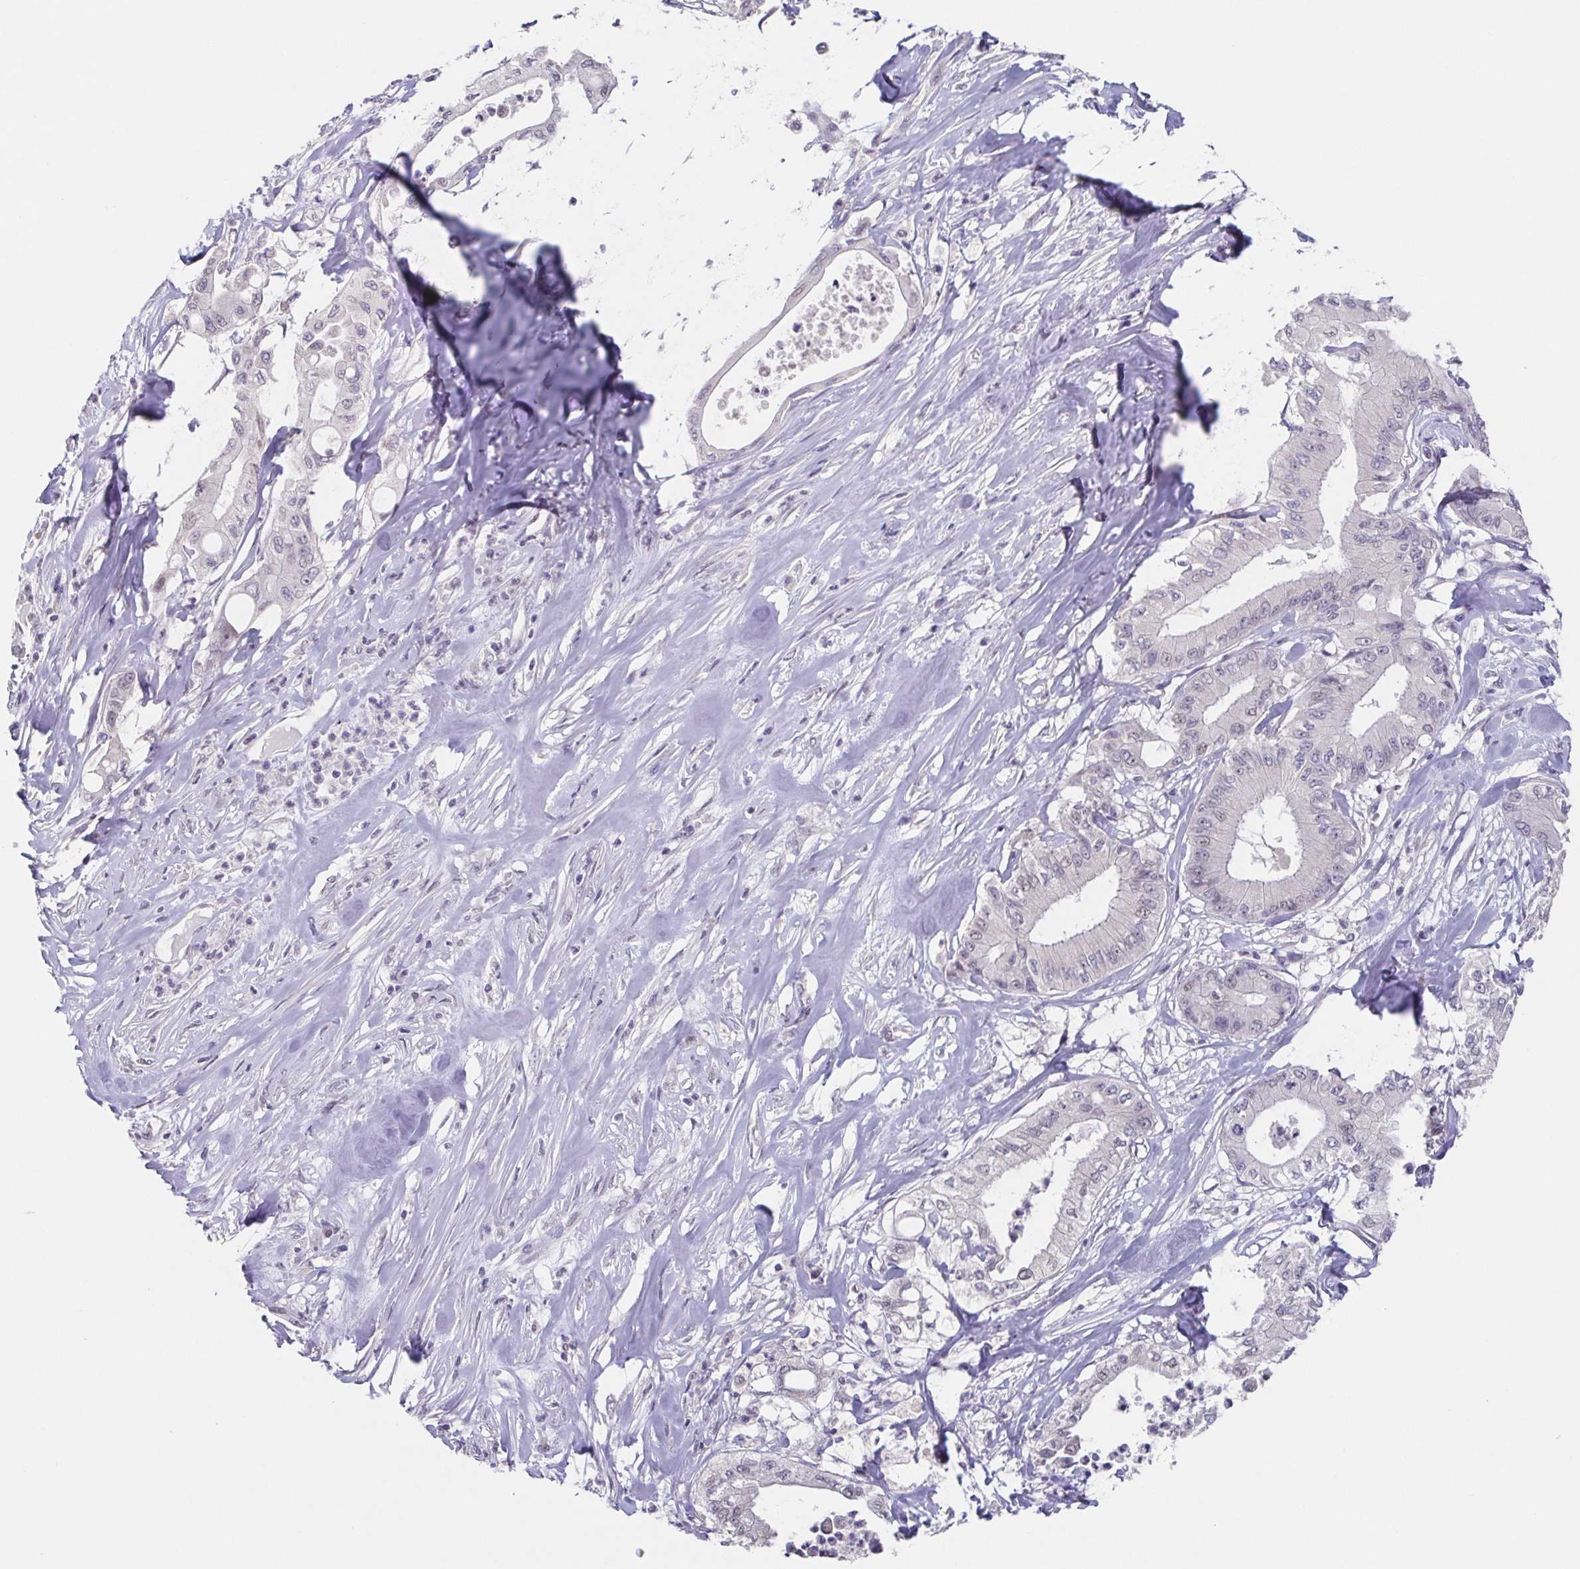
{"staining": {"intensity": "negative", "quantity": "none", "location": "none"}, "tissue": "pancreatic cancer", "cell_type": "Tumor cells", "image_type": "cancer", "snomed": [{"axis": "morphology", "description": "Adenocarcinoma, NOS"}, {"axis": "topography", "description": "Pancreas"}], "caption": "This is an immunohistochemistry histopathology image of human pancreatic adenocarcinoma. There is no positivity in tumor cells.", "gene": "GHRL", "patient": {"sex": "male", "age": 71}}